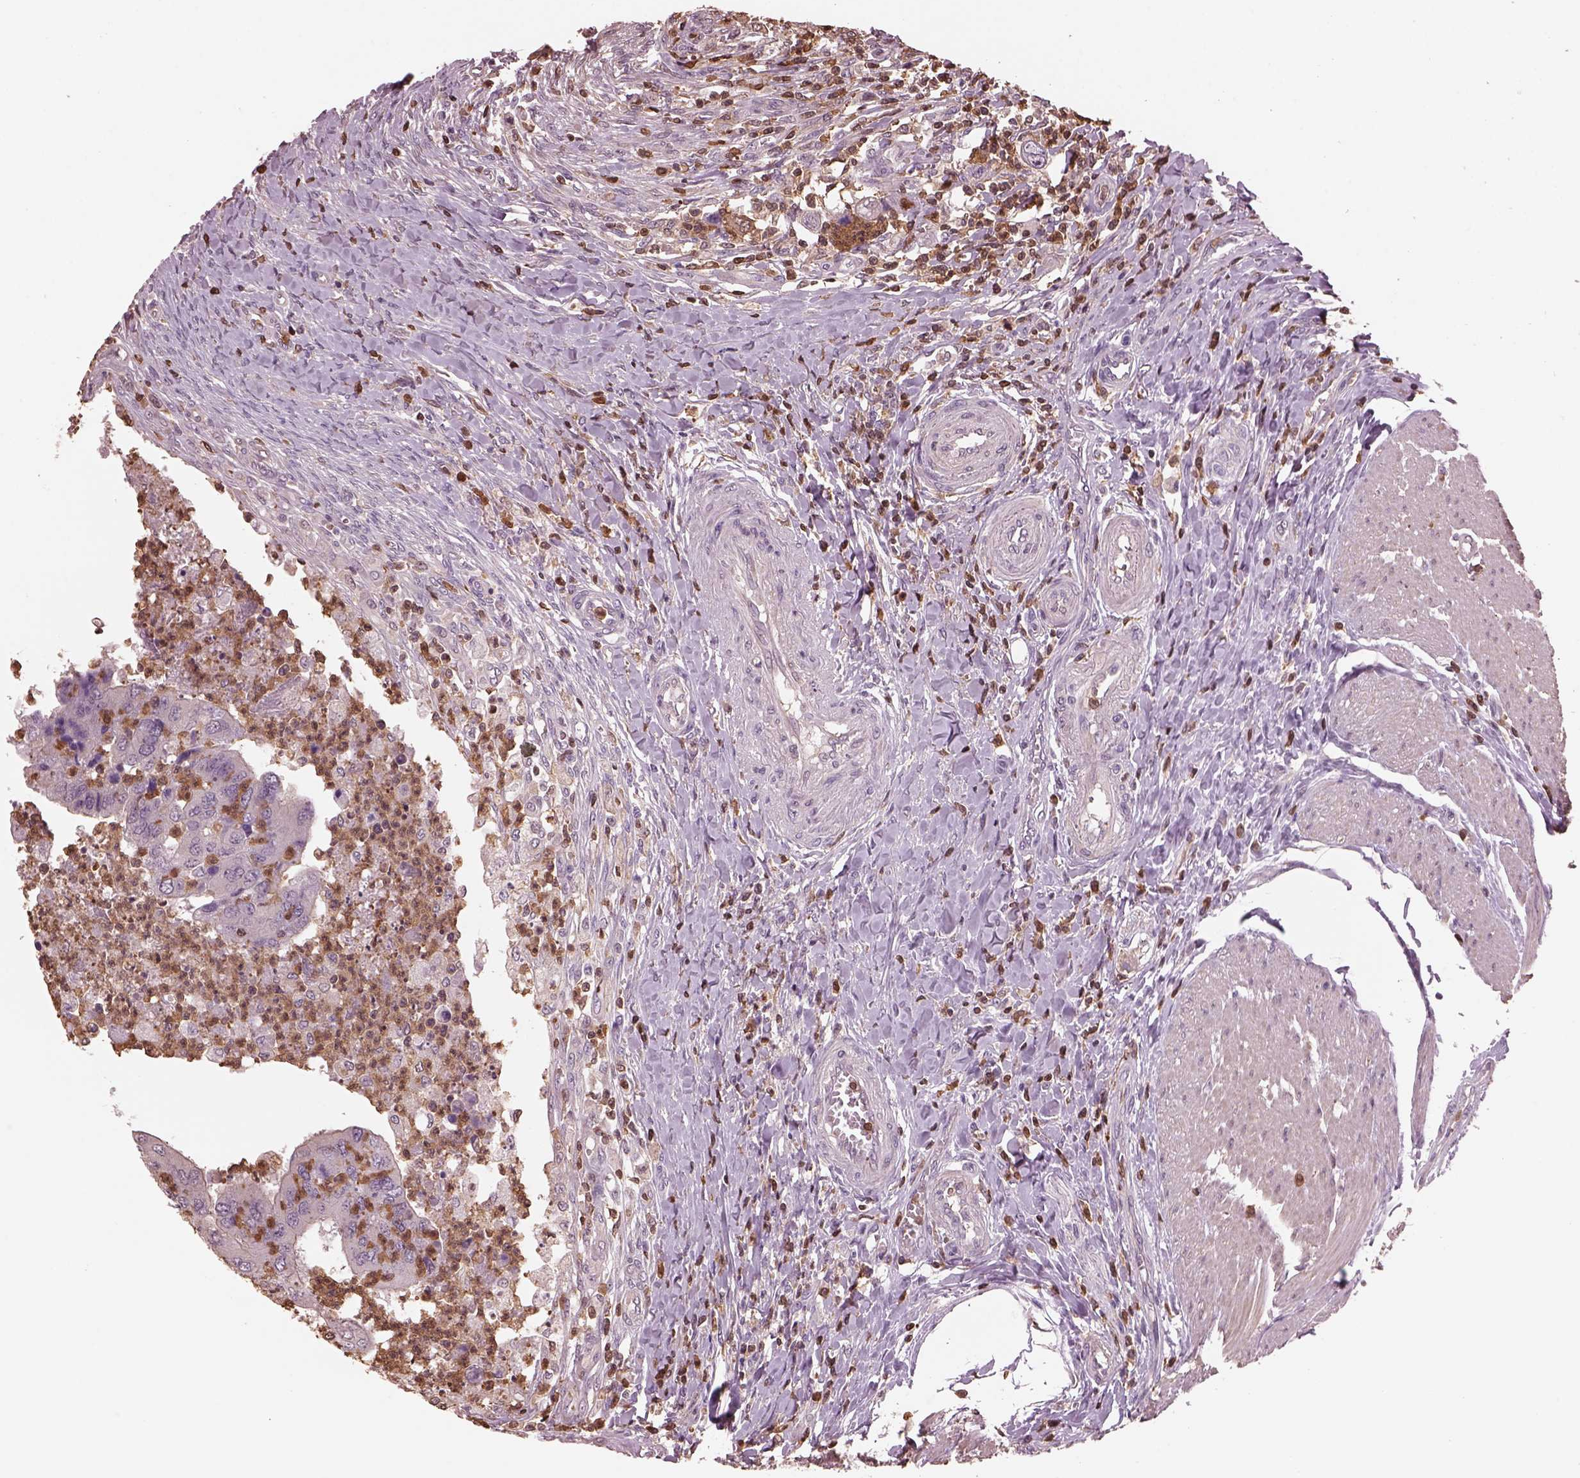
{"staining": {"intensity": "negative", "quantity": "none", "location": "none"}, "tissue": "colorectal cancer", "cell_type": "Tumor cells", "image_type": "cancer", "snomed": [{"axis": "morphology", "description": "Adenocarcinoma, NOS"}, {"axis": "topography", "description": "Colon"}], "caption": "Immunohistochemistry image of colorectal cancer (adenocarcinoma) stained for a protein (brown), which demonstrates no staining in tumor cells. Nuclei are stained in blue.", "gene": "IL31RA", "patient": {"sex": "female", "age": 67}}